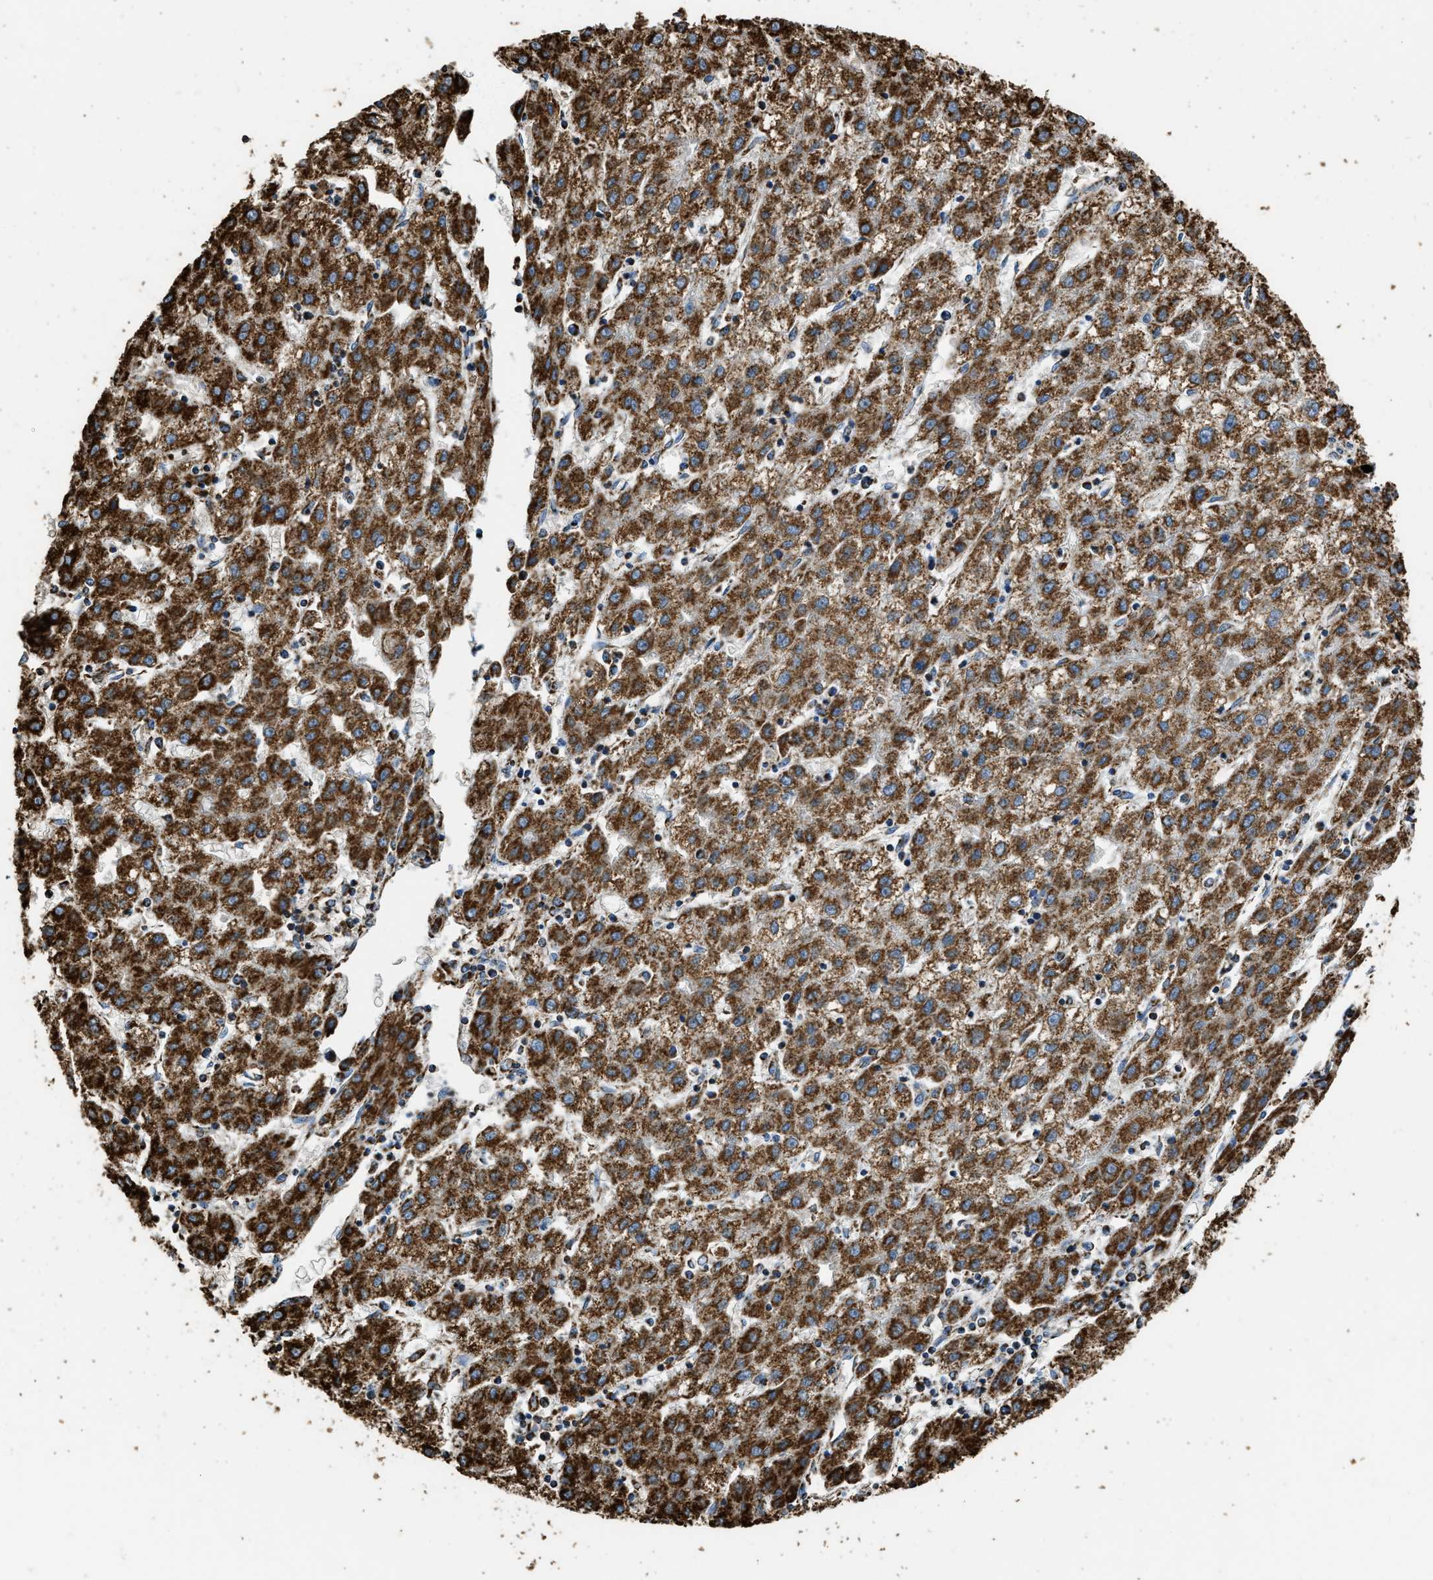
{"staining": {"intensity": "strong", "quantity": ">75%", "location": "cytoplasmic/membranous"}, "tissue": "liver cancer", "cell_type": "Tumor cells", "image_type": "cancer", "snomed": [{"axis": "morphology", "description": "Carcinoma, Hepatocellular, NOS"}, {"axis": "topography", "description": "Liver"}], "caption": "Immunohistochemical staining of liver cancer (hepatocellular carcinoma) displays strong cytoplasmic/membranous protein staining in about >75% of tumor cells.", "gene": "IRX6", "patient": {"sex": "male", "age": 72}}